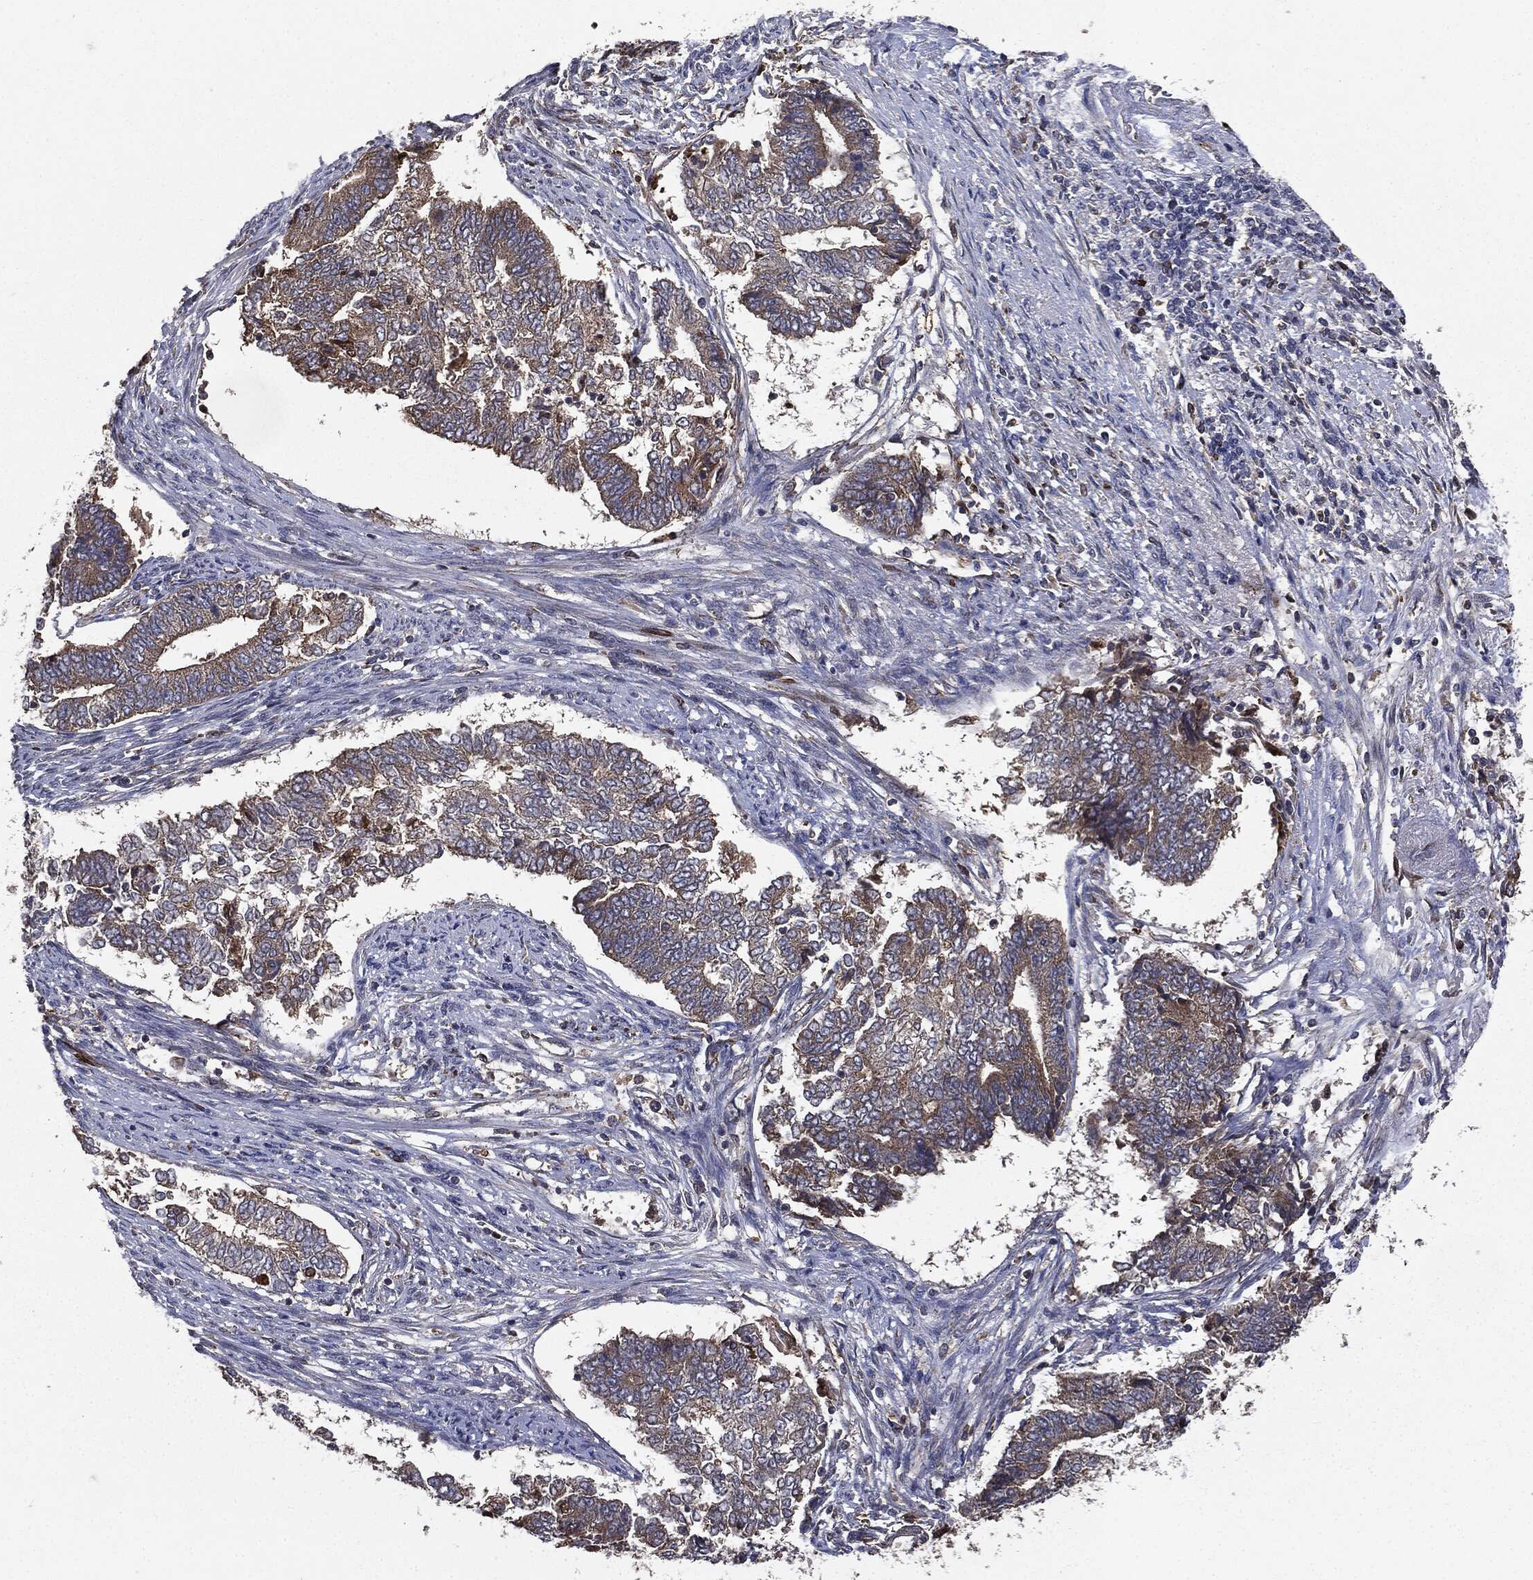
{"staining": {"intensity": "moderate", "quantity": "25%-75%", "location": "cytoplasmic/membranous"}, "tissue": "endometrial cancer", "cell_type": "Tumor cells", "image_type": "cancer", "snomed": [{"axis": "morphology", "description": "Adenocarcinoma, NOS"}, {"axis": "topography", "description": "Endometrium"}], "caption": "Protein staining by immunohistochemistry (IHC) demonstrates moderate cytoplasmic/membranous staining in approximately 25%-75% of tumor cells in endometrial cancer.", "gene": "PLOD3", "patient": {"sex": "female", "age": 65}}